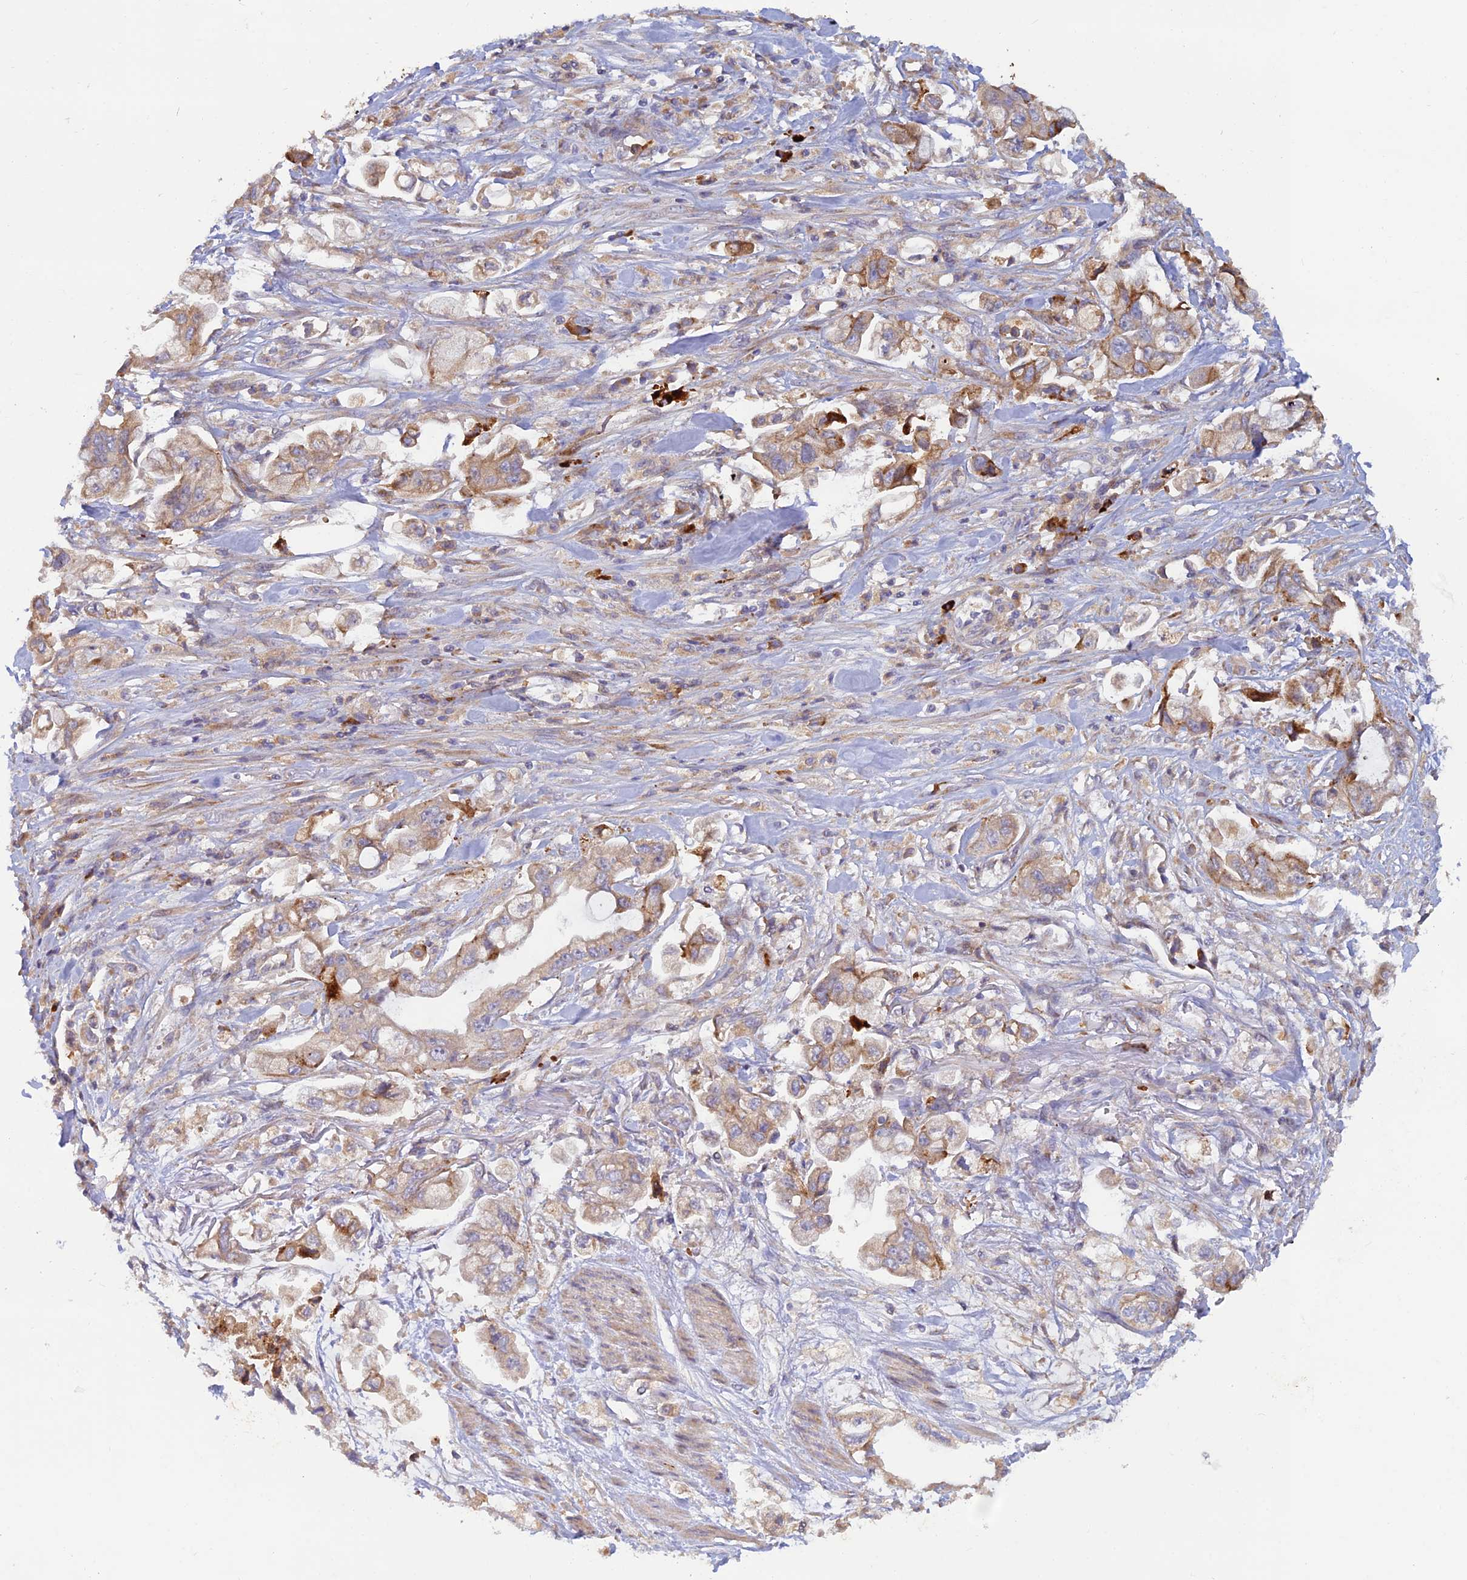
{"staining": {"intensity": "moderate", "quantity": "25%-75%", "location": "cytoplasmic/membranous"}, "tissue": "stomach cancer", "cell_type": "Tumor cells", "image_type": "cancer", "snomed": [{"axis": "morphology", "description": "Adenocarcinoma, NOS"}, {"axis": "topography", "description": "Stomach"}], "caption": "Stomach cancer stained with a protein marker demonstrates moderate staining in tumor cells.", "gene": "GMCL1", "patient": {"sex": "male", "age": 62}}